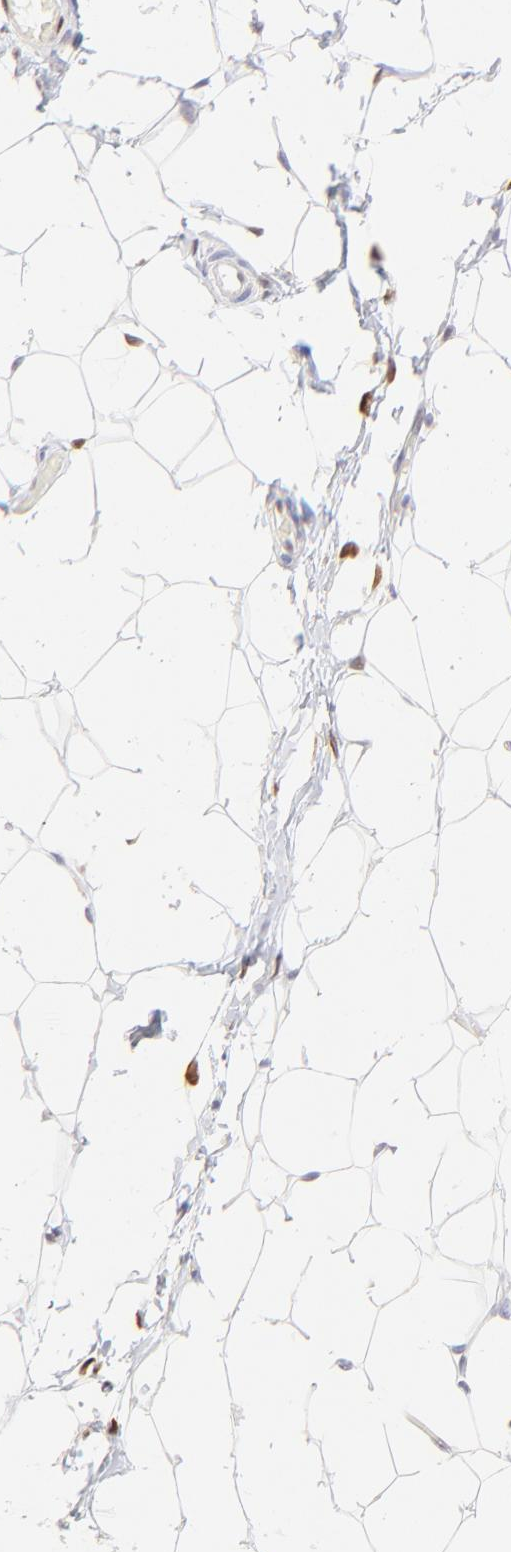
{"staining": {"intensity": "negative", "quantity": "none", "location": "none"}, "tissue": "adipose tissue", "cell_type": "Adipocytes", "image_type": "normal", "snomed": [{"axis": "morphology", "description": "Normal tissue, NOS"}, {"axis": "topography", "description": "Soft tissue"}], "caption": "A high-resolution image shows immunohistochemistry staining of normal adipose tissue, which reveals no significant staining in adipocytes.", "gene": "KLF4", "patient": {"sex": "male", "age": 26}}